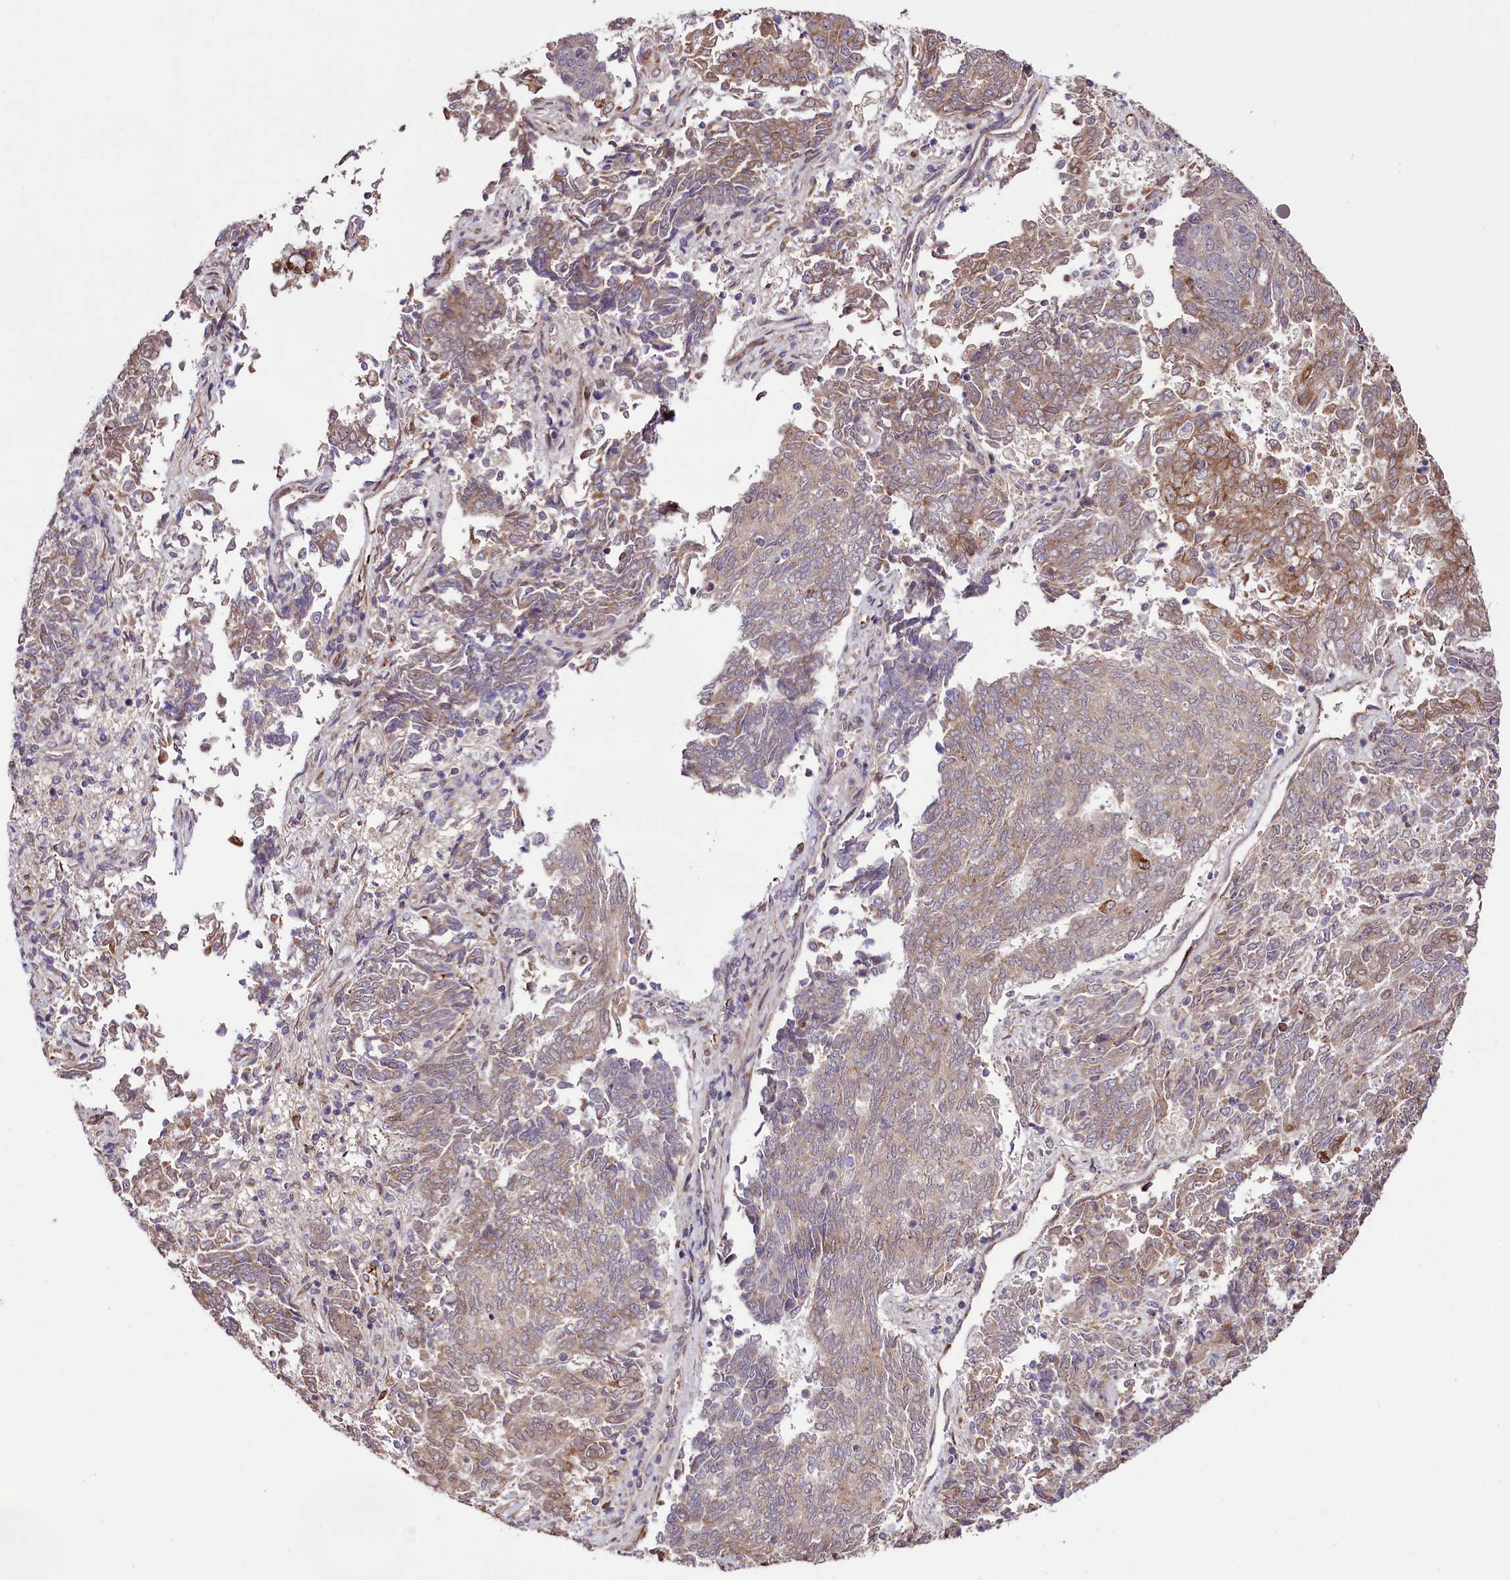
{"staining": {"intensity": "moderate", "quantity": "<25%", "location": "cytoplasmic/membranous"}, "tissue": "endometrial cancer", "cell_type": "Tumor cells", "image_type": "cancer", "snomed": [{"axis": "morphology", "description": "Adenocarcinoma, NOS"}, {"axis": "topography", "description": "Endometrium"}], "caption": "Protein positivity by immunohistochemistry displays moderate cytoplasmic/membranous positivity in about <25% of tumor cells in endometrial adenocarcinoma. Nuclei are stained in blue.", "gene": "CUTC", "patient": {"sex": "female", "age": 80}}